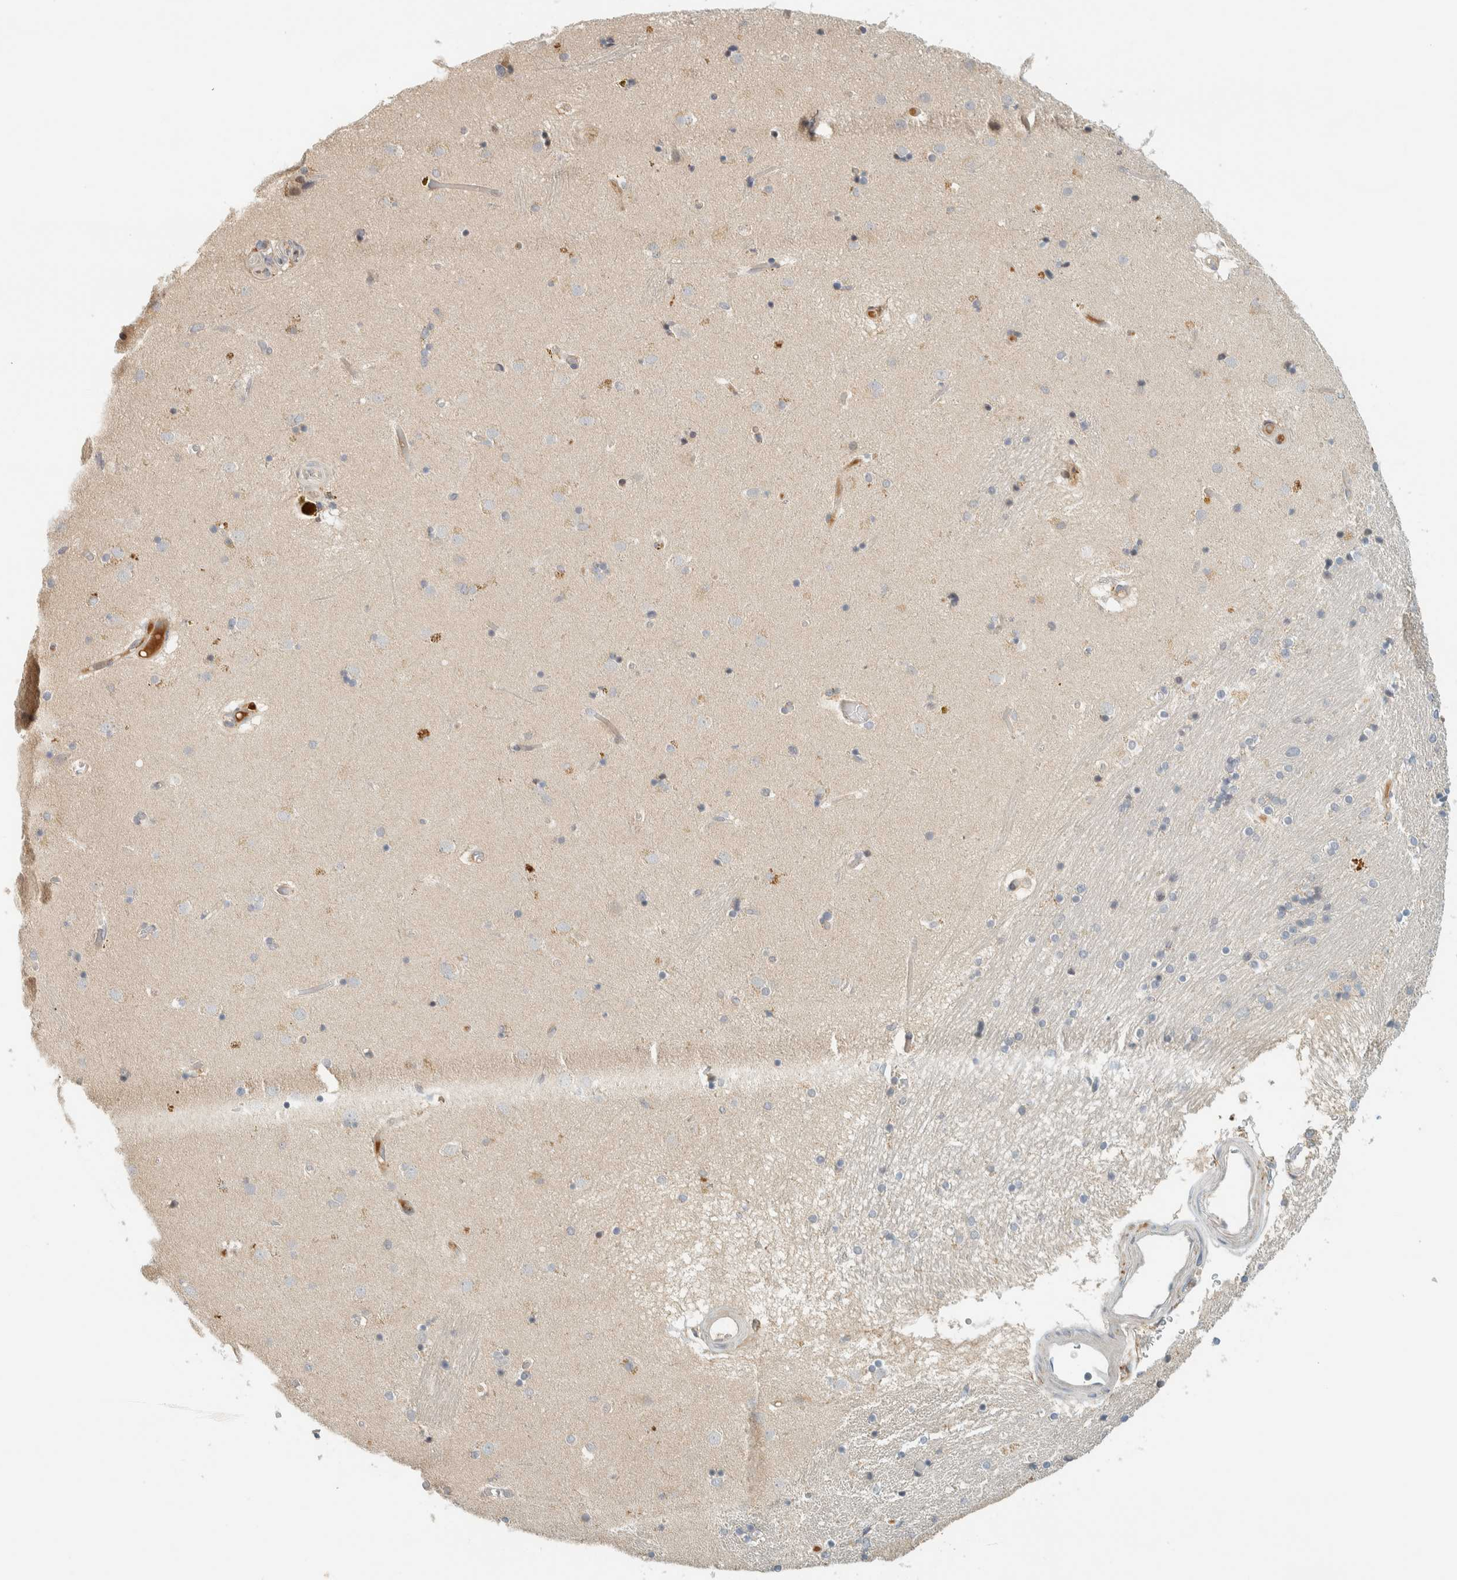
{"staining": {"intensity": "negative", "quantity": "none", "location": "none"}, "tissue": "caudate", "cell_type": "Glial cells", "image_type": "normal", "snomed": [{"axis": "morphology", "description": "Normal tissue, NOS"}, {"axis": "topography", "description": "Lateral ventricle wall"}], "caption": "Protein analysis of normal caudate displays no significant positivity in glial cells. (DAB immunohistochemistry with hematoxylin counter stain).", "gene": "CCDC171", "patient": {"sex": "male", "age": 70}}